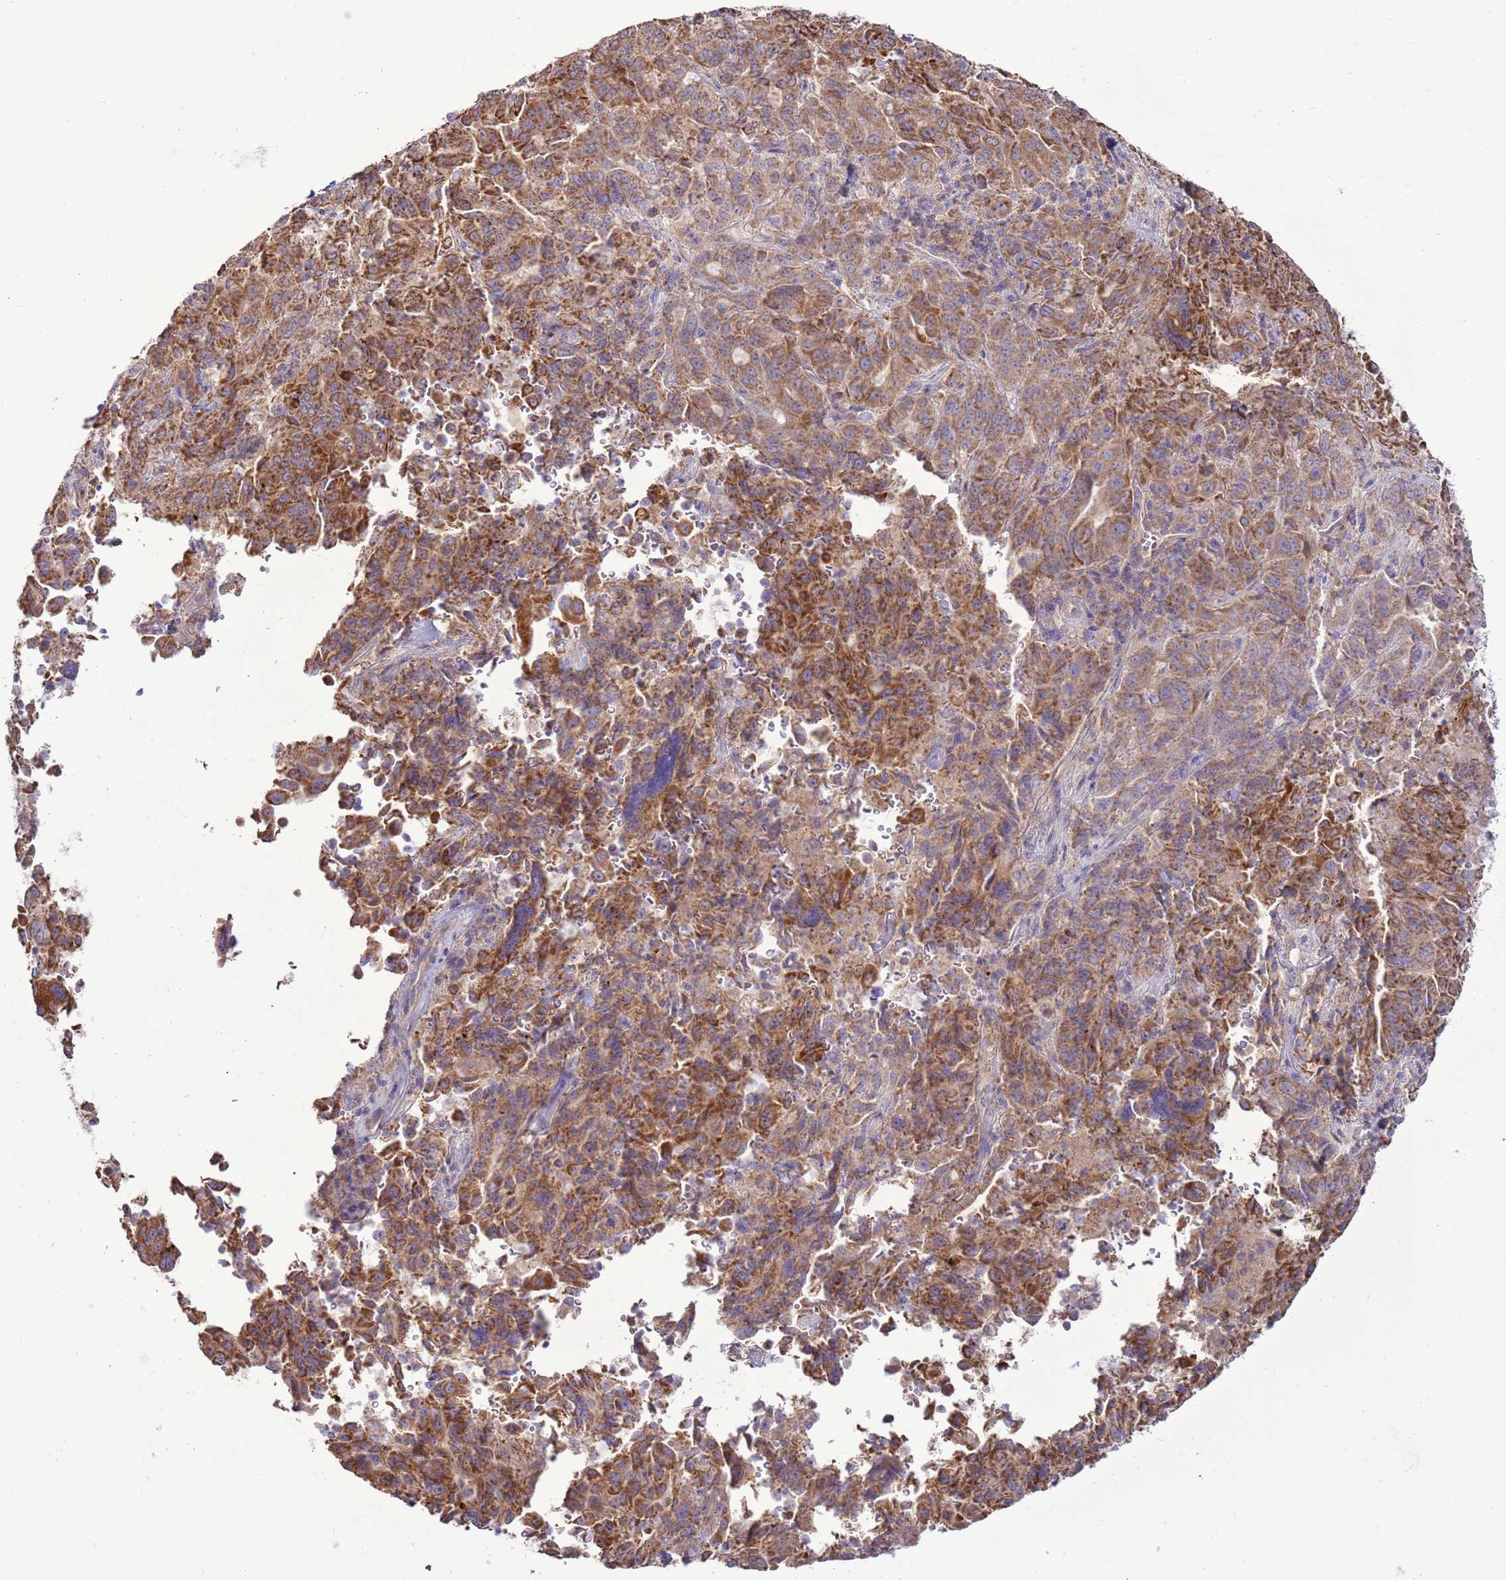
{"staining": {"intensity": "moderate", "quantity": ">75%", "location": "cytoplasmic/membranous"}, "tissue": "pancreatic cancer", "cell_type": "Tumor cells", "image_type": "cancer", "snomed": [{"axis": "morphology", "description": "Adenocarcinoma, NOS"}, {"axis": "topography", "description": "Pancreas"}], "caption": "The immunohistochemical stain highlights moderate cytoplasmic/membranous positivity in tumor cells of pancreatic adenocarcinoma tissue.", "gene": "TRAPPC4", "patient": {"sex": "male", "age": 63}}